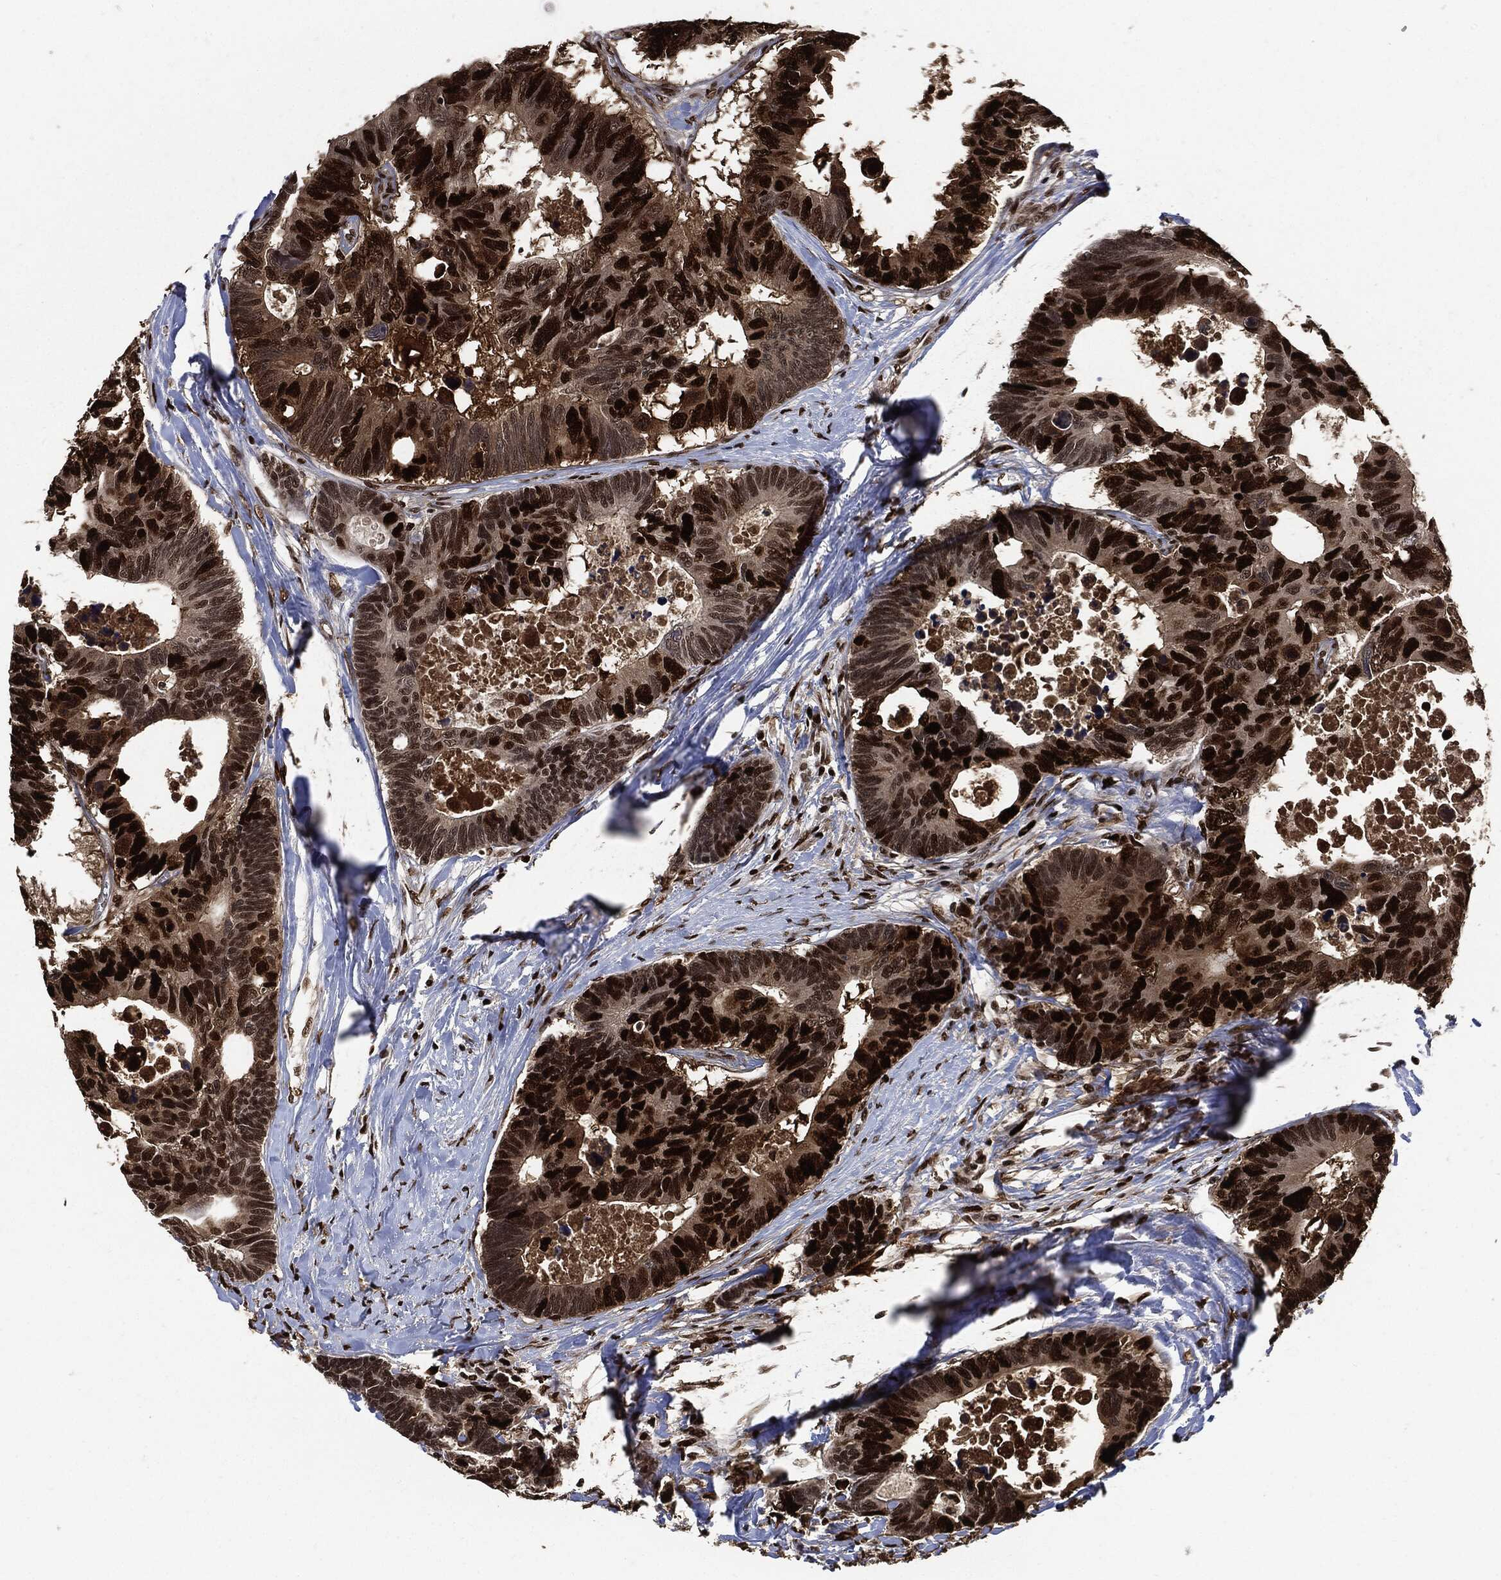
{"staining": {"intensity": "strong", "quantity": ">75%", "location": "nuclear"}, "tissue": "colorectal cancer", "cell_type": "Tumor cells", "image_type": "cancer", "snomed": [{"axis": "morphology", "description": "Adenocarcinoma, NOS"}, {"axis": "topography", "description": "Colon"}], "caption": "A micrograph of human adenocarcinoma (colorectal) stained for a protein reveals strong nuclear brown staining in tumor cells.", "gene": "PCNA", "patient": {"sex": "female", "age": 77}}